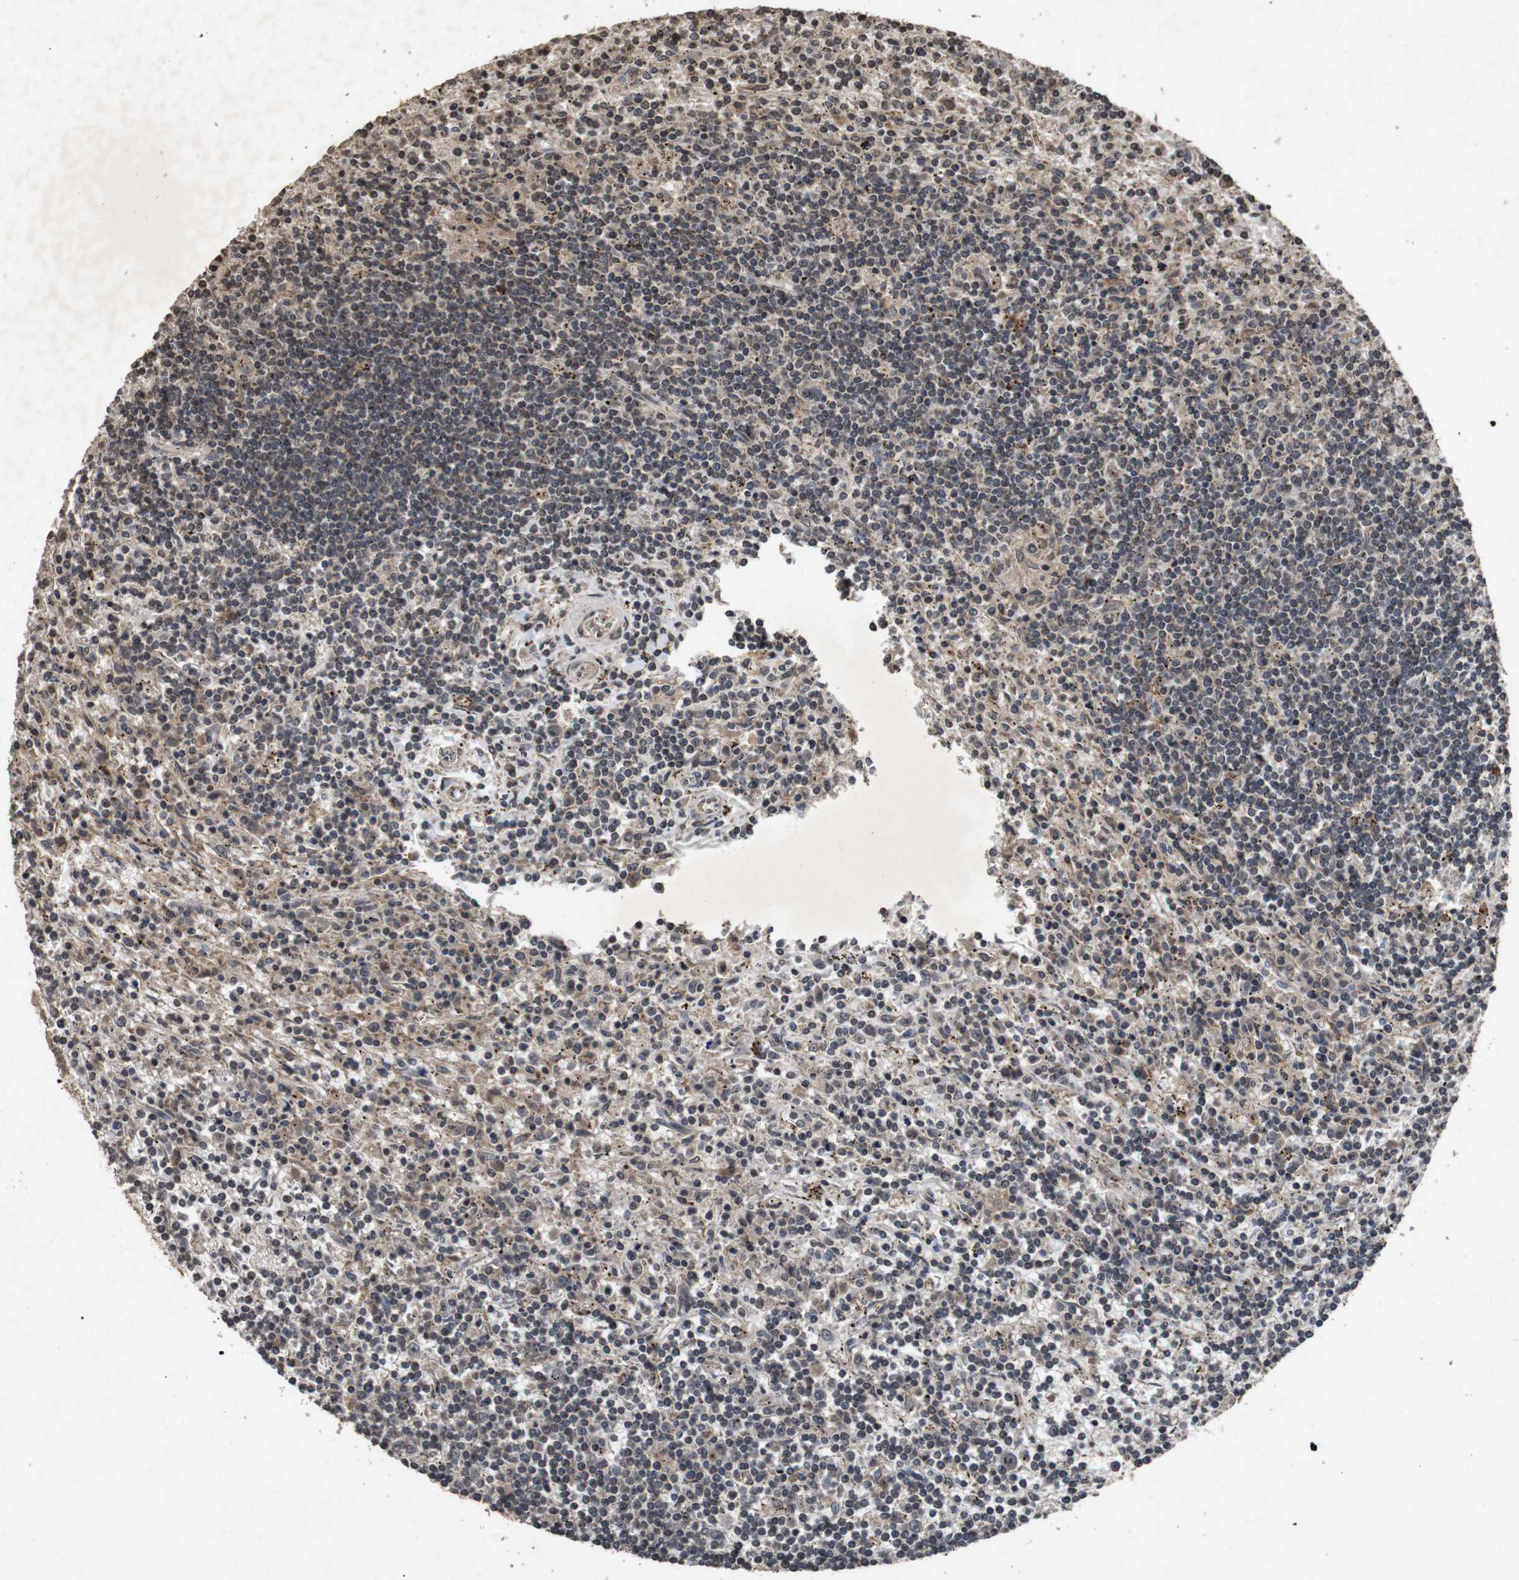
{"staining": {"intensity": "weak", "quantity": "<25%", "location": "cytoplasmic/membranous"}, "tissue": "lymphoma", "cell_type": "Tumor cells", "image_type": "cancer", "snomed": [{"axis": "morphology", "description": "Malignant lymphoma, non-Hodgkin's type, Low grade"}, {"axis": "topography", "description": "Spleen"}], "caption": "Immunohistochemical staining of lymphoma displays no significant expression in tumor cells.", "gene": "SORL1", "patient": {"sex": "male", "age": 76}}